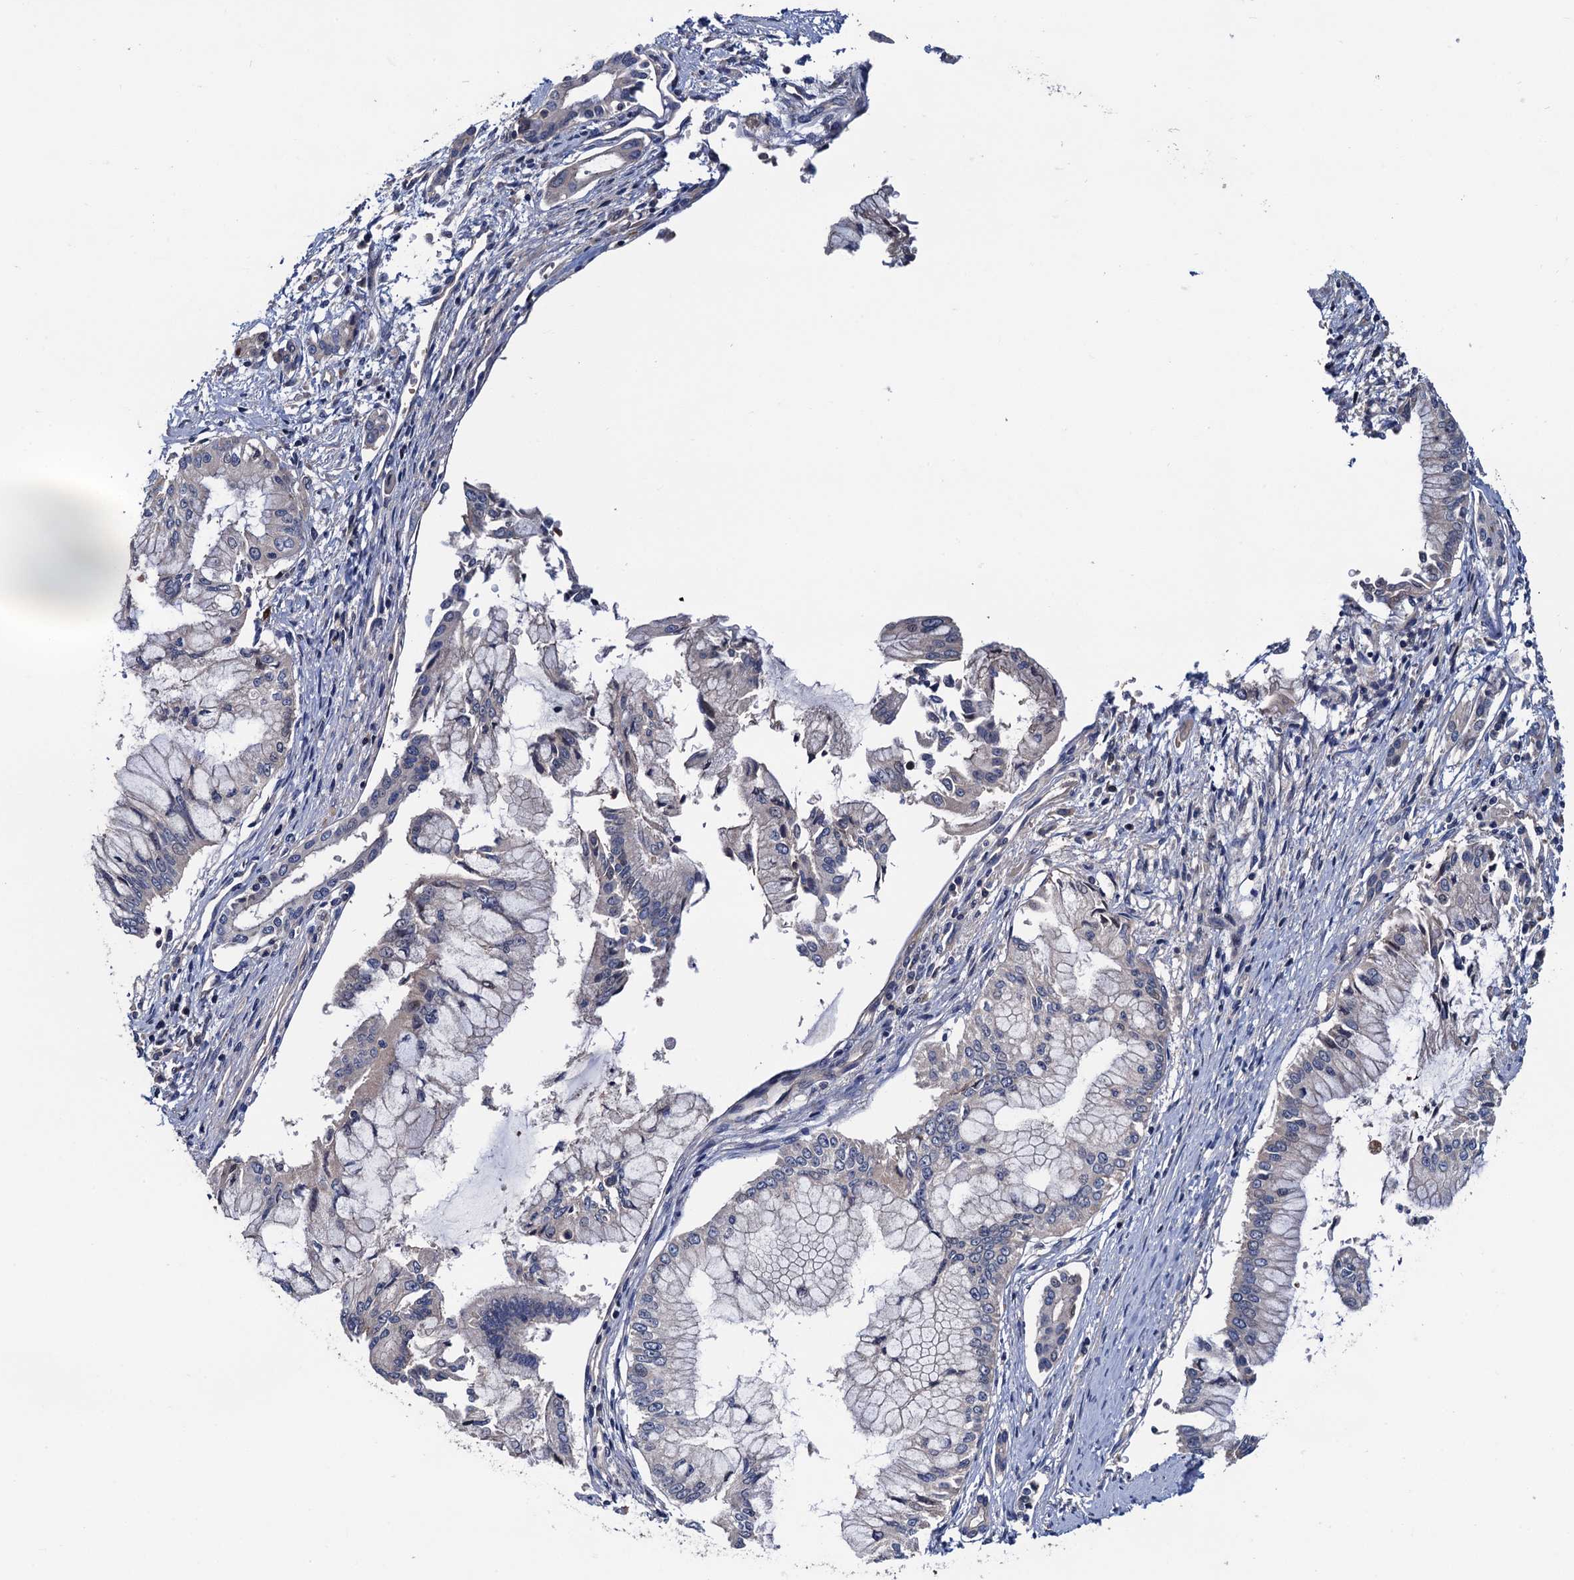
{"staining": {"intensity": "negative", "quantity": "none", "location": "none"}, "tissue": "pancreatic cancer", "cell_type": "Tumor cells", "image_type": "cancer", "snomed": [{"axis": "morphology", "description": "Adenocarcinoma, NOS"}, {"axis": "topography", "description": "Pancreas"}], "caption": "High magnification brightfield microscopy of pancreatic cancer stained with DAB (3,3'-diaminobenzidine) (brown) and counterstained with hematoxylin (blue): tumor cells show no significant positivity. Brightfield microscopy of IHC stained with DAB (3,3'-diaminobenzidine) (brown) and hematoxylin (blue), captured at high magnification.", "gene": "TRMT112", "patient": {"sex": "male", "age": 46}}